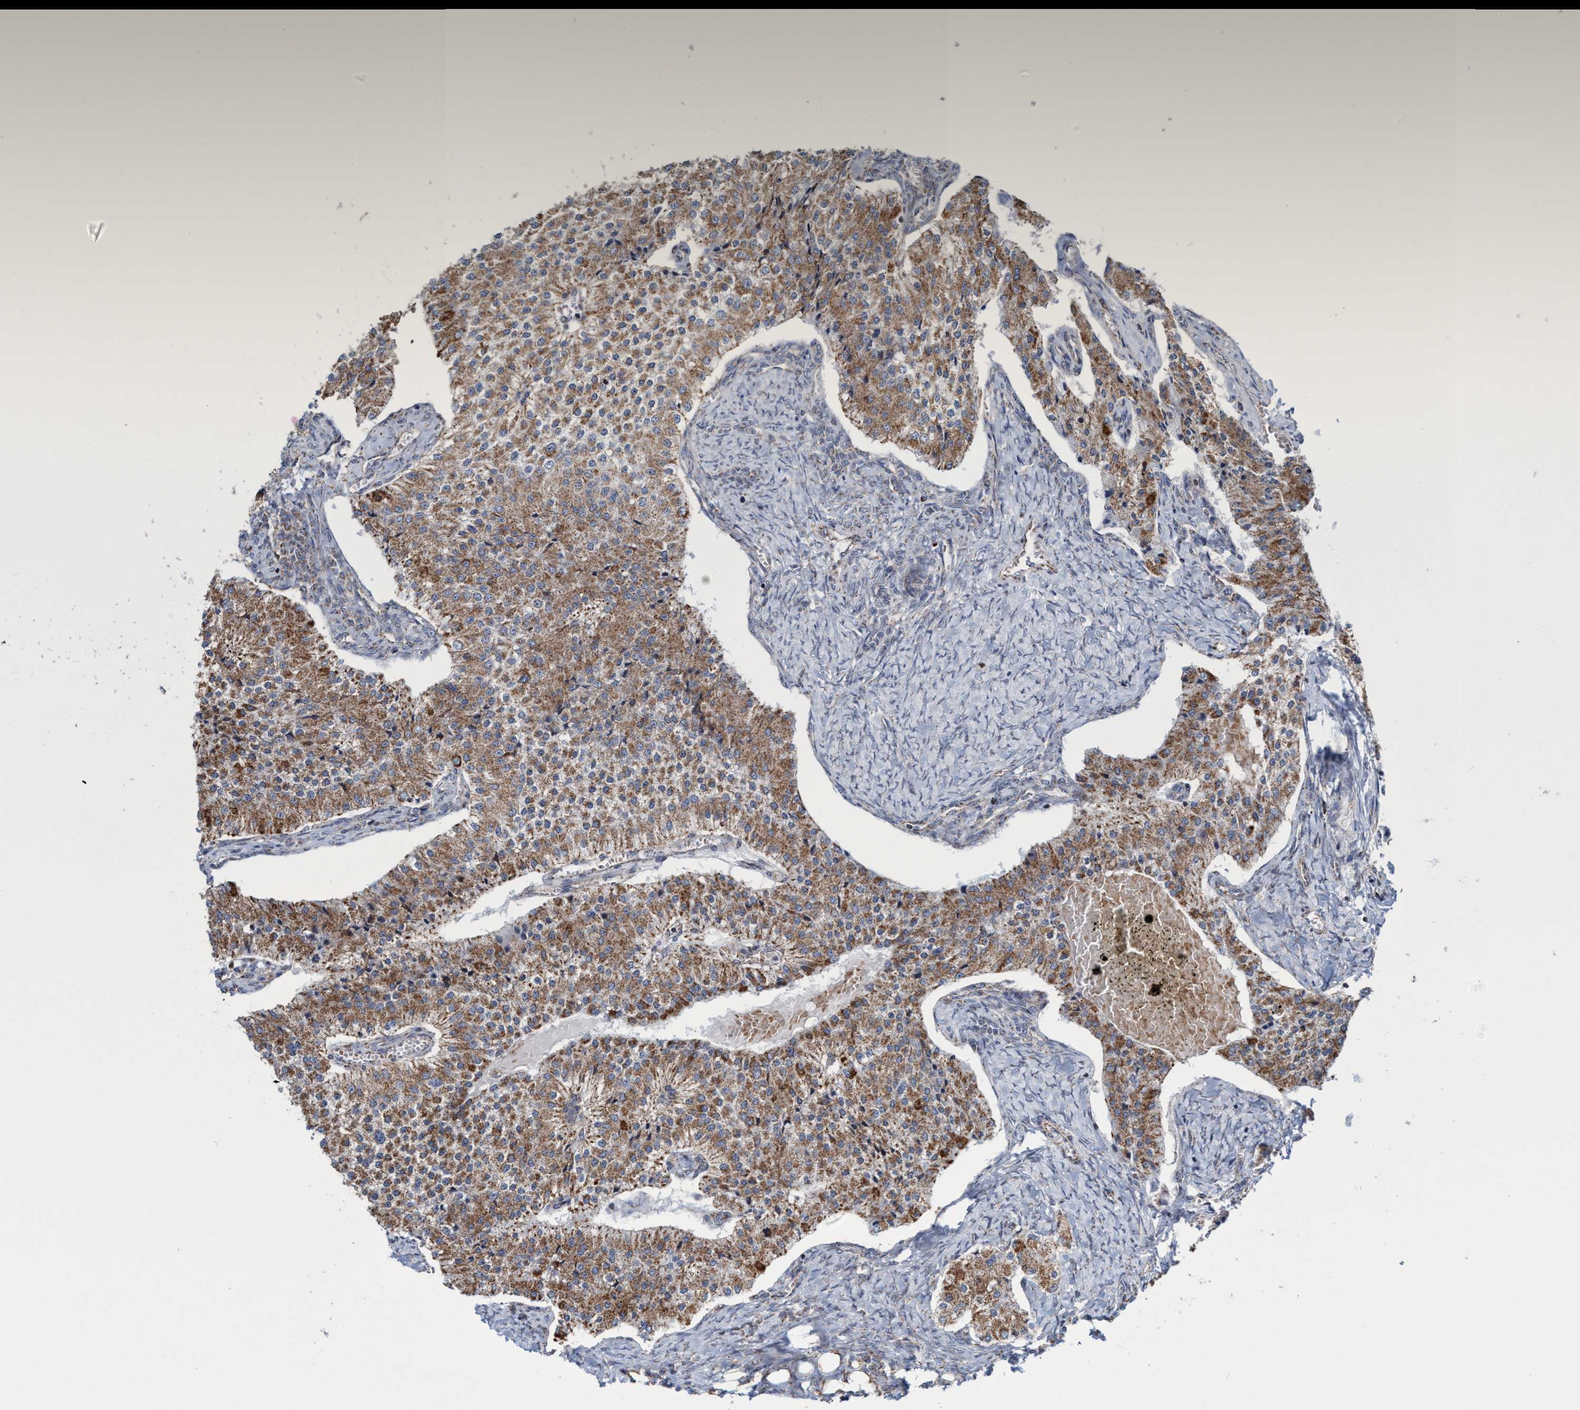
{"staining": {"intensity": "moderate", "quantity": ">75%", "location": "cytoplasmic/membranous"}, "tissue": "carcinoid", "cell_type": "Tumor cells", "image_type": "cancer", "snomed": [{"axis": "morphology", "description": "Carcinoid, malignant, NOS"}, {"axis": "topography", "description": "Colon"}], "caption": "IHC histopathology image of human carcinoid stained for a protein (brown), which exhibits medium levels of moderate cytoplasmic/membranous expression in about >75% of tumor cells.", "gene": "POLR1F", "patient": {"sex": "female", "age": 52}}